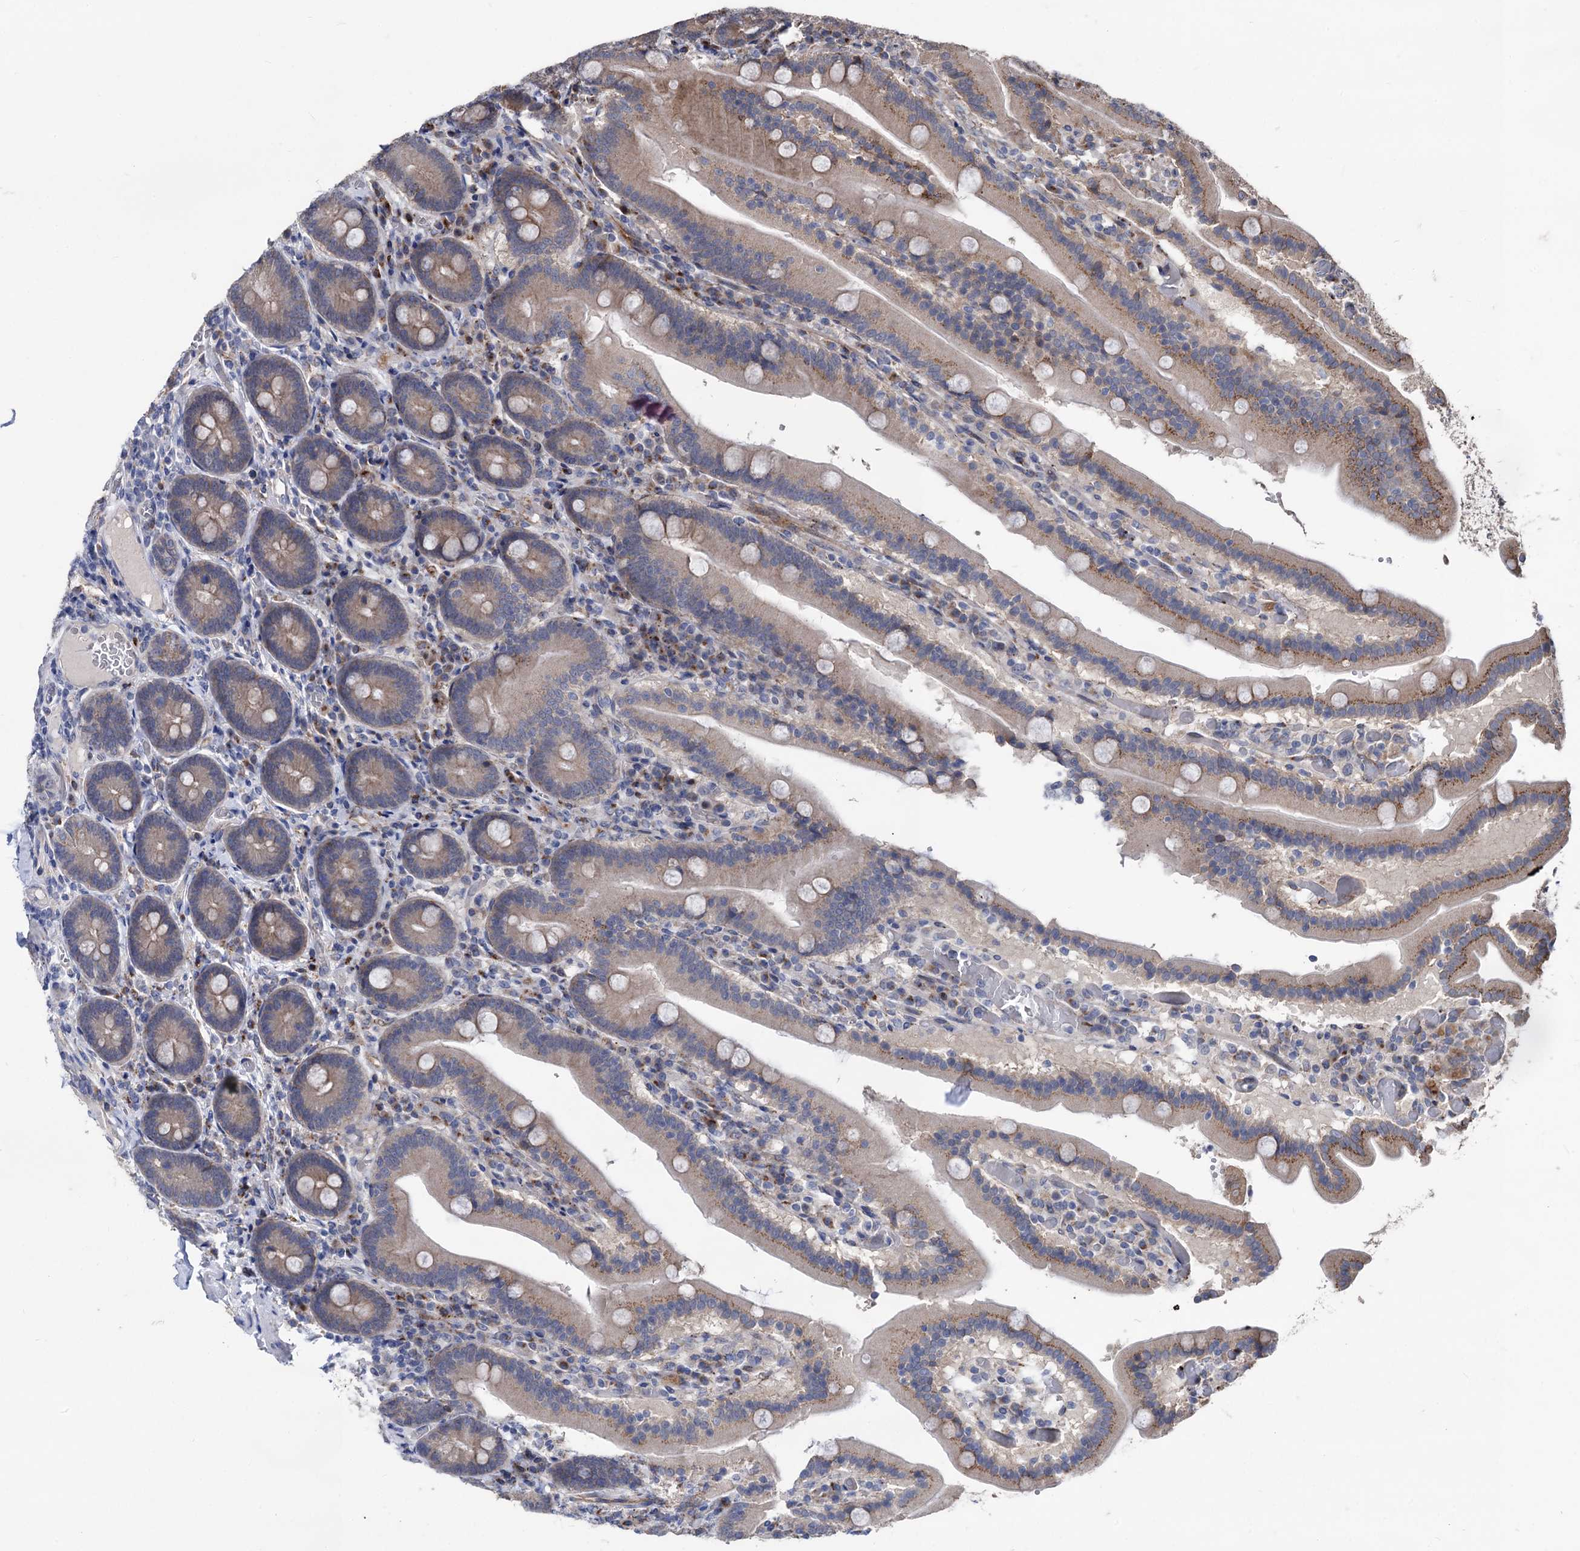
{"staining": {"intensity": "moderate", "quantity": "25%-75%", "location": "cytoplasmic/membranous"}, "tissue": "duodenum", "cell_type": "Glandular cells", "image_type": "normal", "snomed": [{"axis": "morphology", "description": "Normal tissue, NOS"}, {"axis": "topography", "description": "Duodenum"}], "caption": "Glandular cells exhibit medium levels of moderate cytoplasmic/membranous staining in about 25%-75% of cells in normal duodenum.", "gene": "SMAGP", "patient": {"sex": "female", "age": 62}}